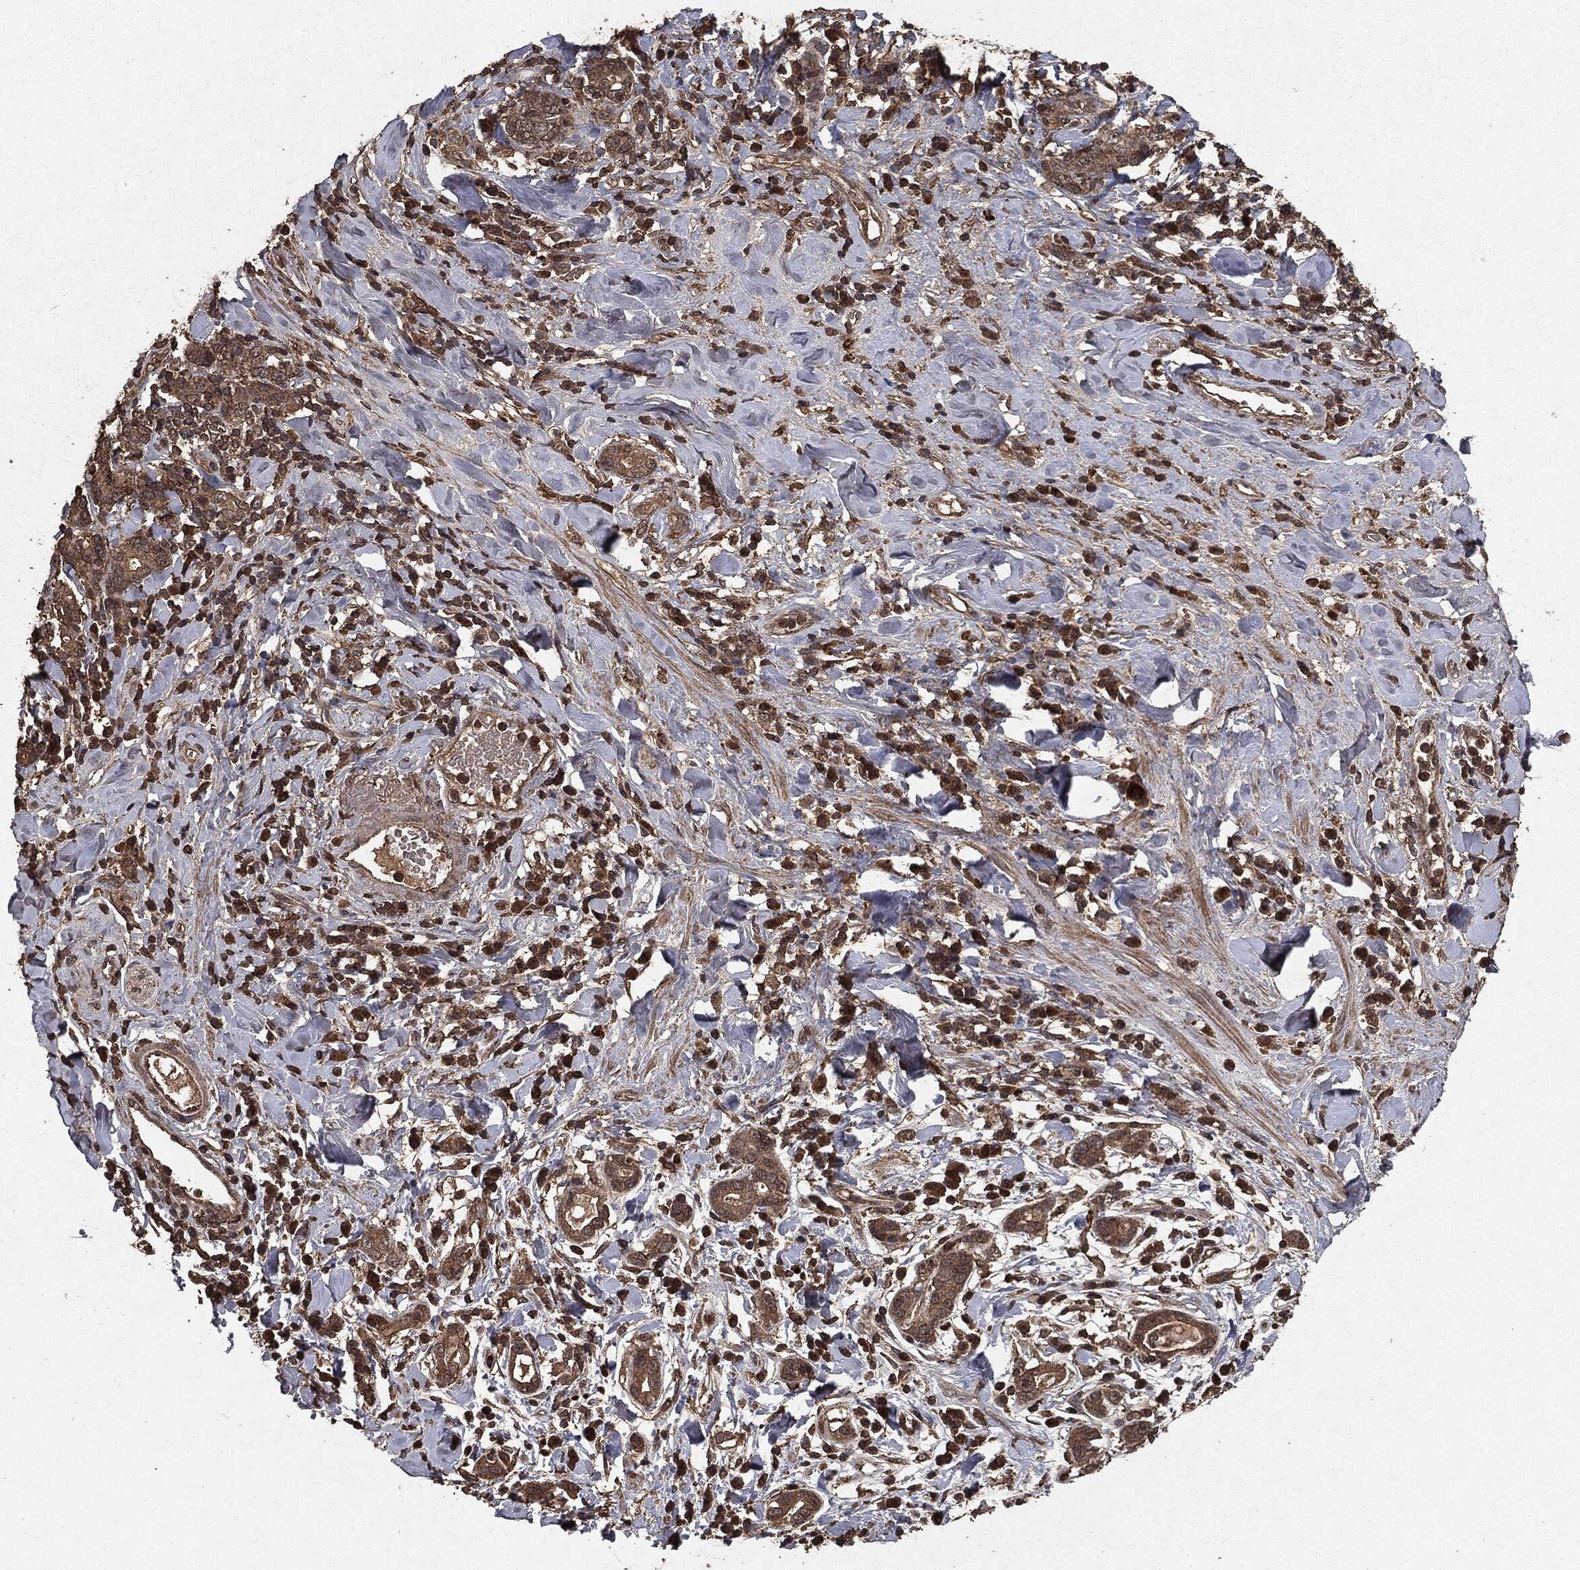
{"staining": {"intensity": "moderate", "quantity": ">75%", "location": "cytoplasmic/membranous"}, "tissue": "stomach cancer", "cell_type": "Tumor cells", "image_type": "cancer", "snomed": [{"axis": "morphology", "description": "Adenocarcinoma, NOS"}, {"axis": "topography", "description": "Stomach"}], "caption": "Protein analysis of stomach cancer tissue displays moderate cytoplasmic/membranous expression in approximately >75% of tumor cells.", "gene": "NME1", "patient": {"sex": "male", "age": 79}}